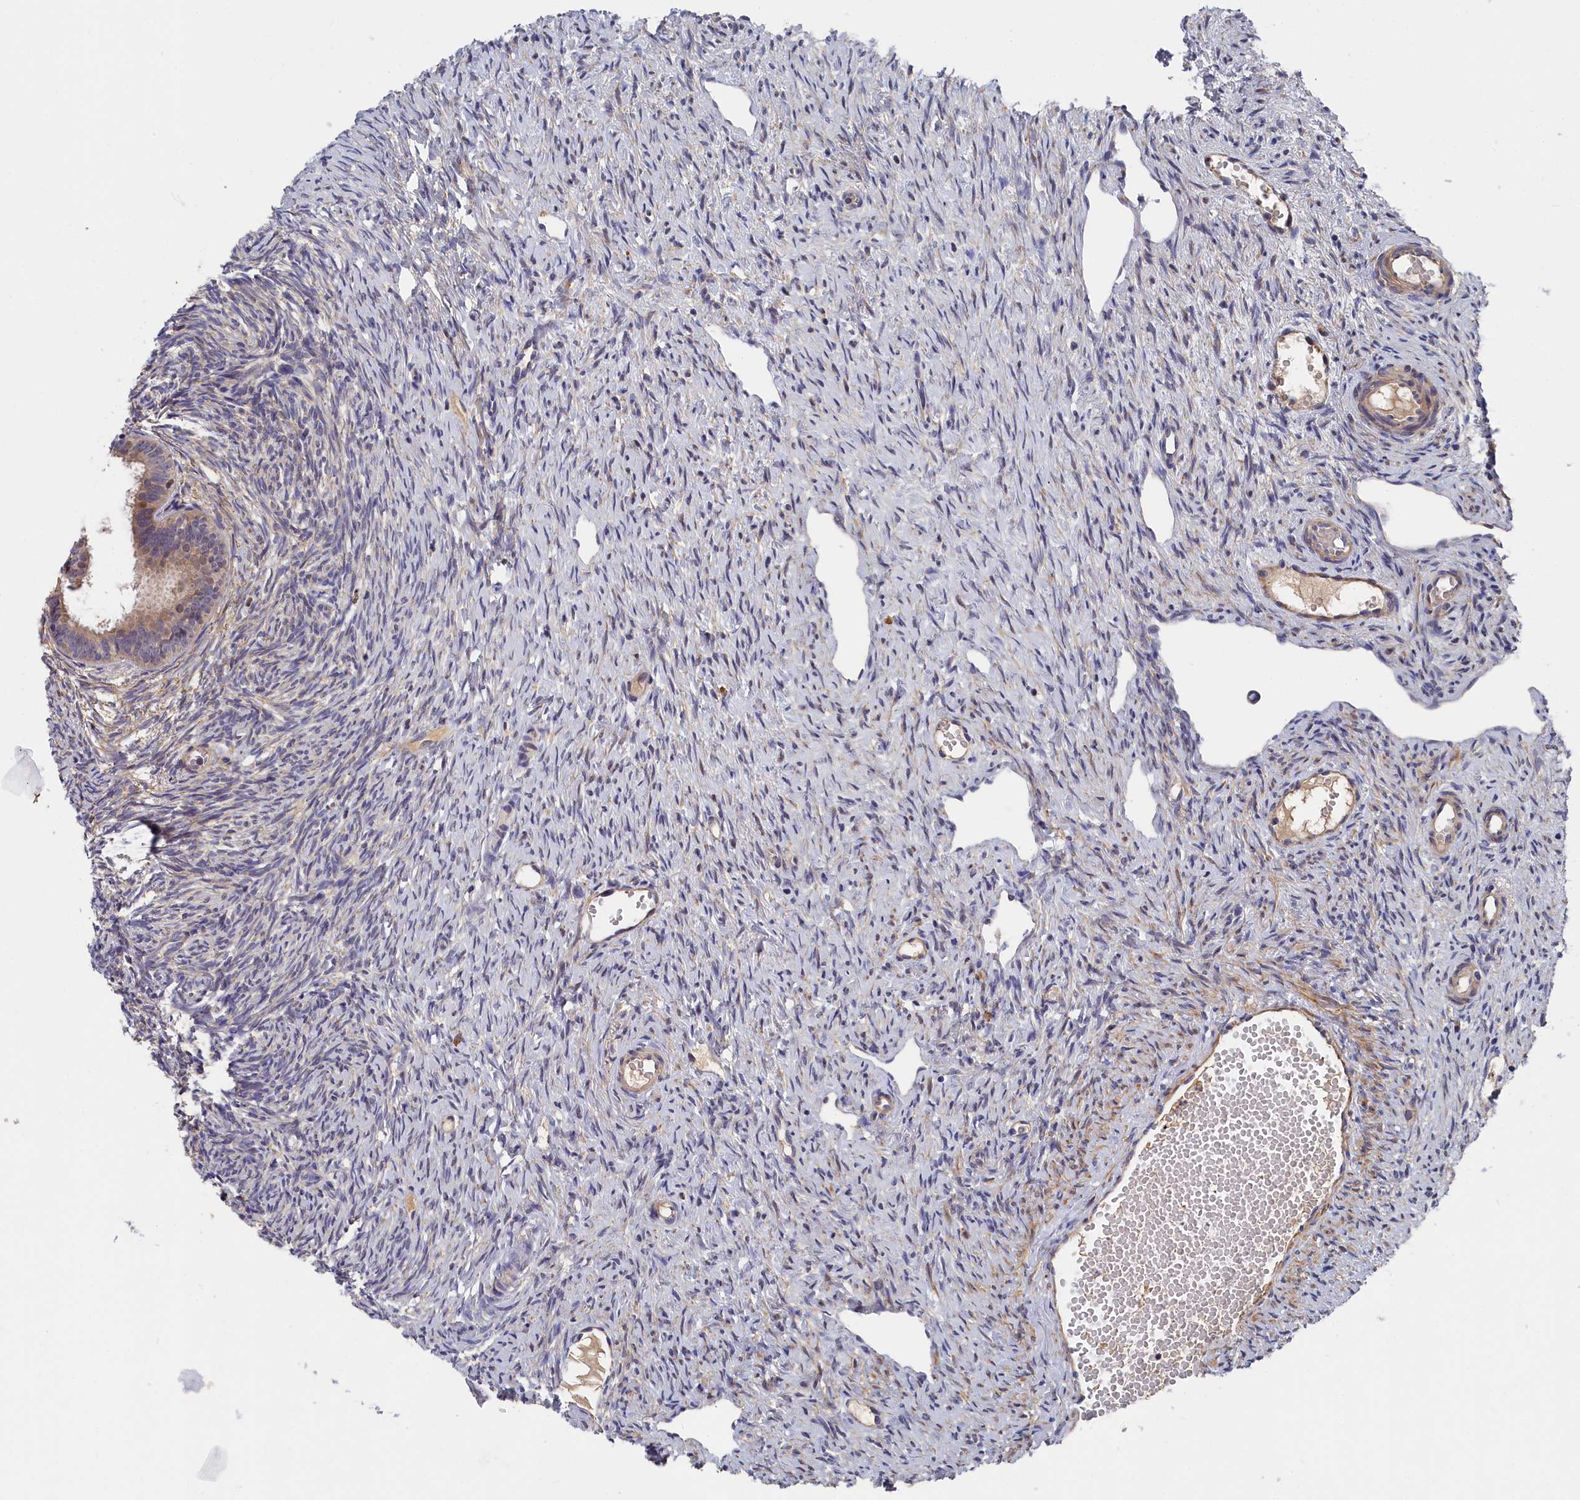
{"staining": {"intensity": "negative", "quantity": "none", "location": "none"}, "tissue": "ovary", "cell_type": "Ovarian stroma cells", "image_type": "normal", "snomed": [{"axis": "morphology", "description": "Normal tissue, NOS"}, {"axis": "topography", "description": "Ovary"}], "caption": "The immunohistochemistry histopathology image has no significant positivity in ovarian stroma cells of ovary.", "gene": "CYB5D2", "patient": {"sex": "female", "age": 51}}